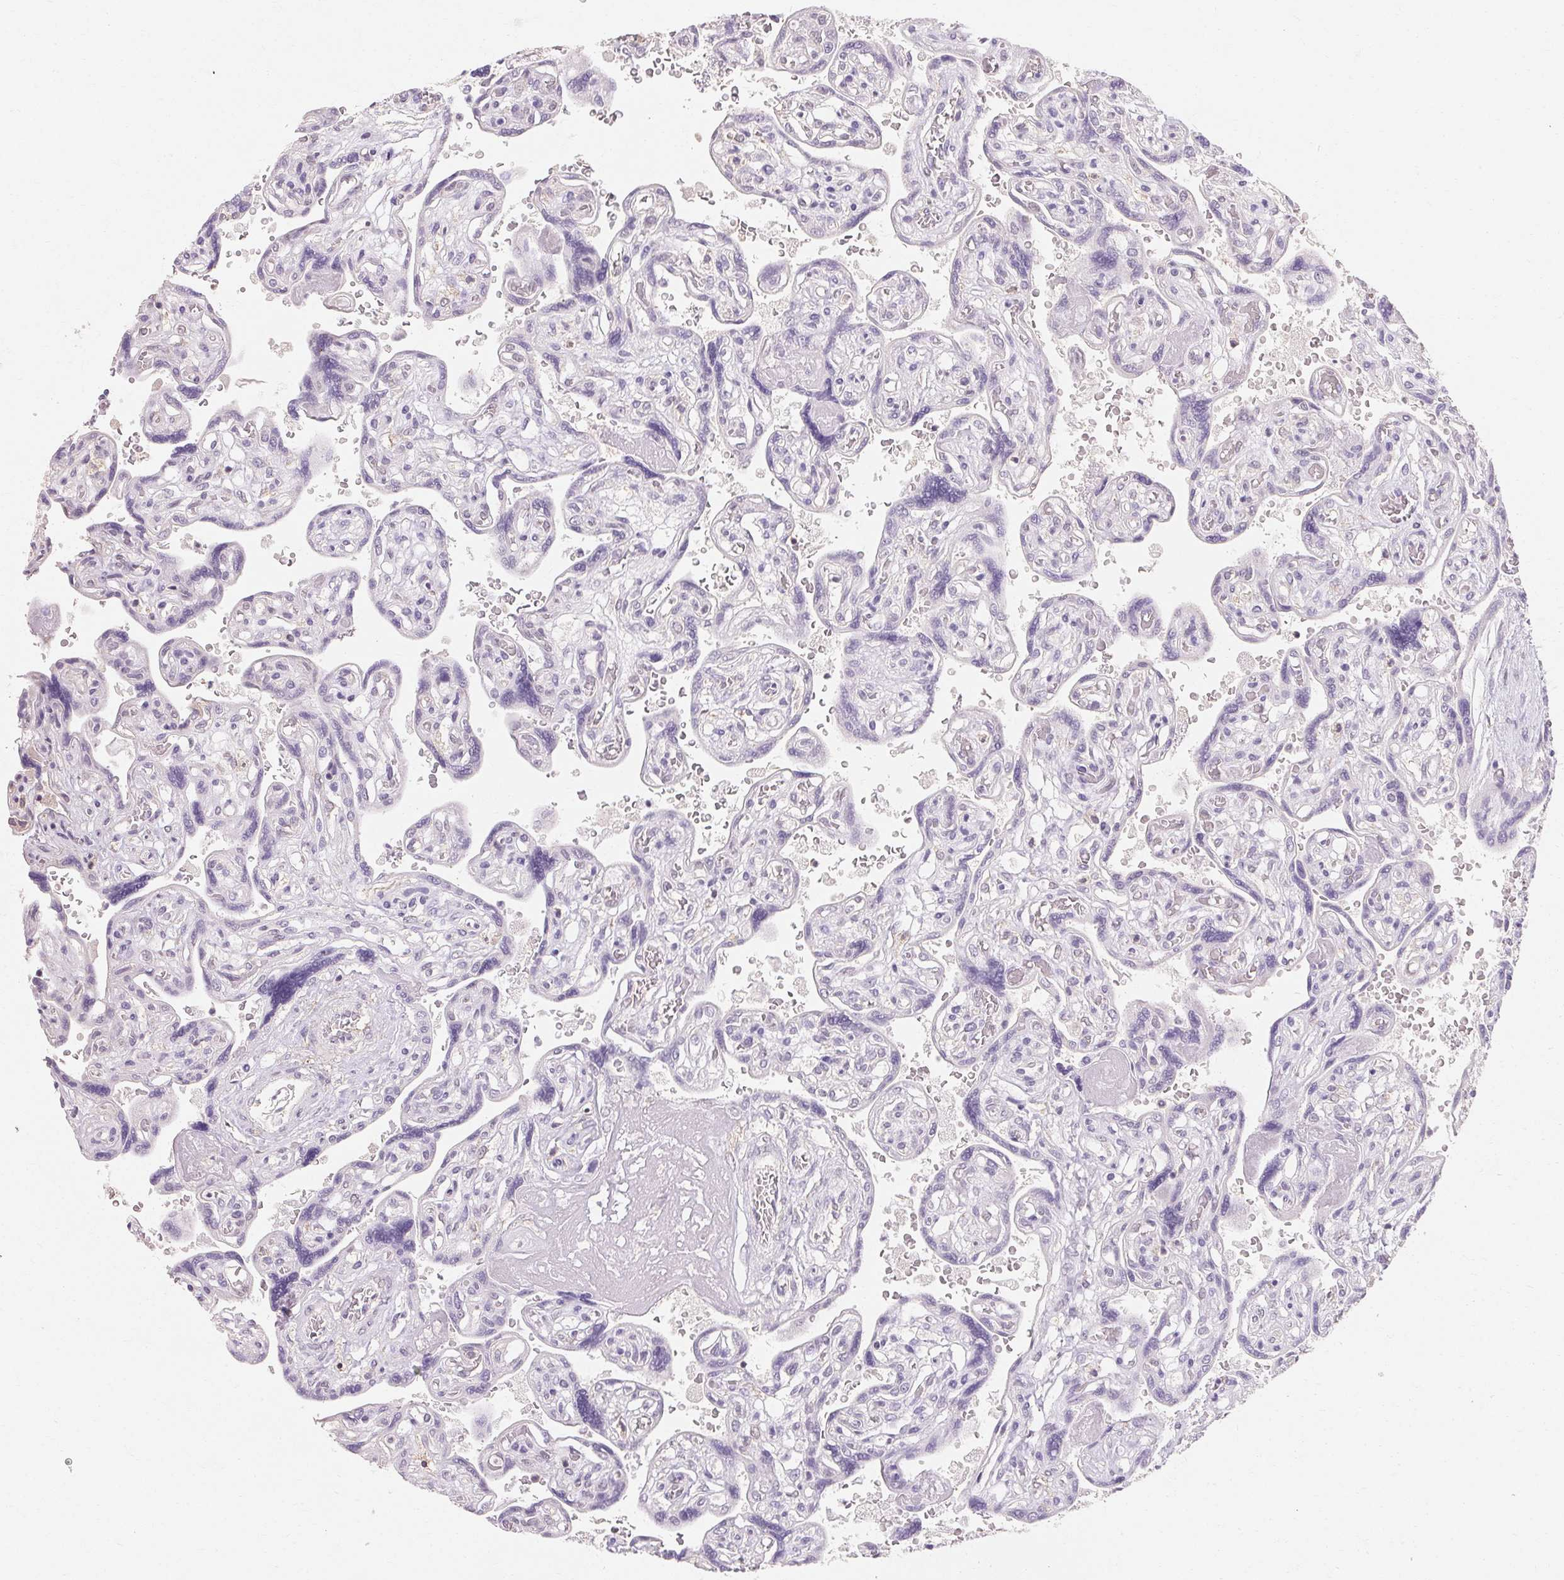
{"staining": {"intensity": "weak", "quantity": "<25%", "location": "cytoplasmic/membranous"}, "tissue": "placenta", "cell_type": "Decidual cells", "image_type": "normal", "snomed": [{"axis": "morphology", "description": "Normal tissue, NOS"}, {"axis": "topography", "description": "Placenta"}], "caption": "The histopathology image reveals no significant expression in decidual cells of placenta.", "gene": "MAP7D2", "patient": {"sex": "female", "age": 32}}